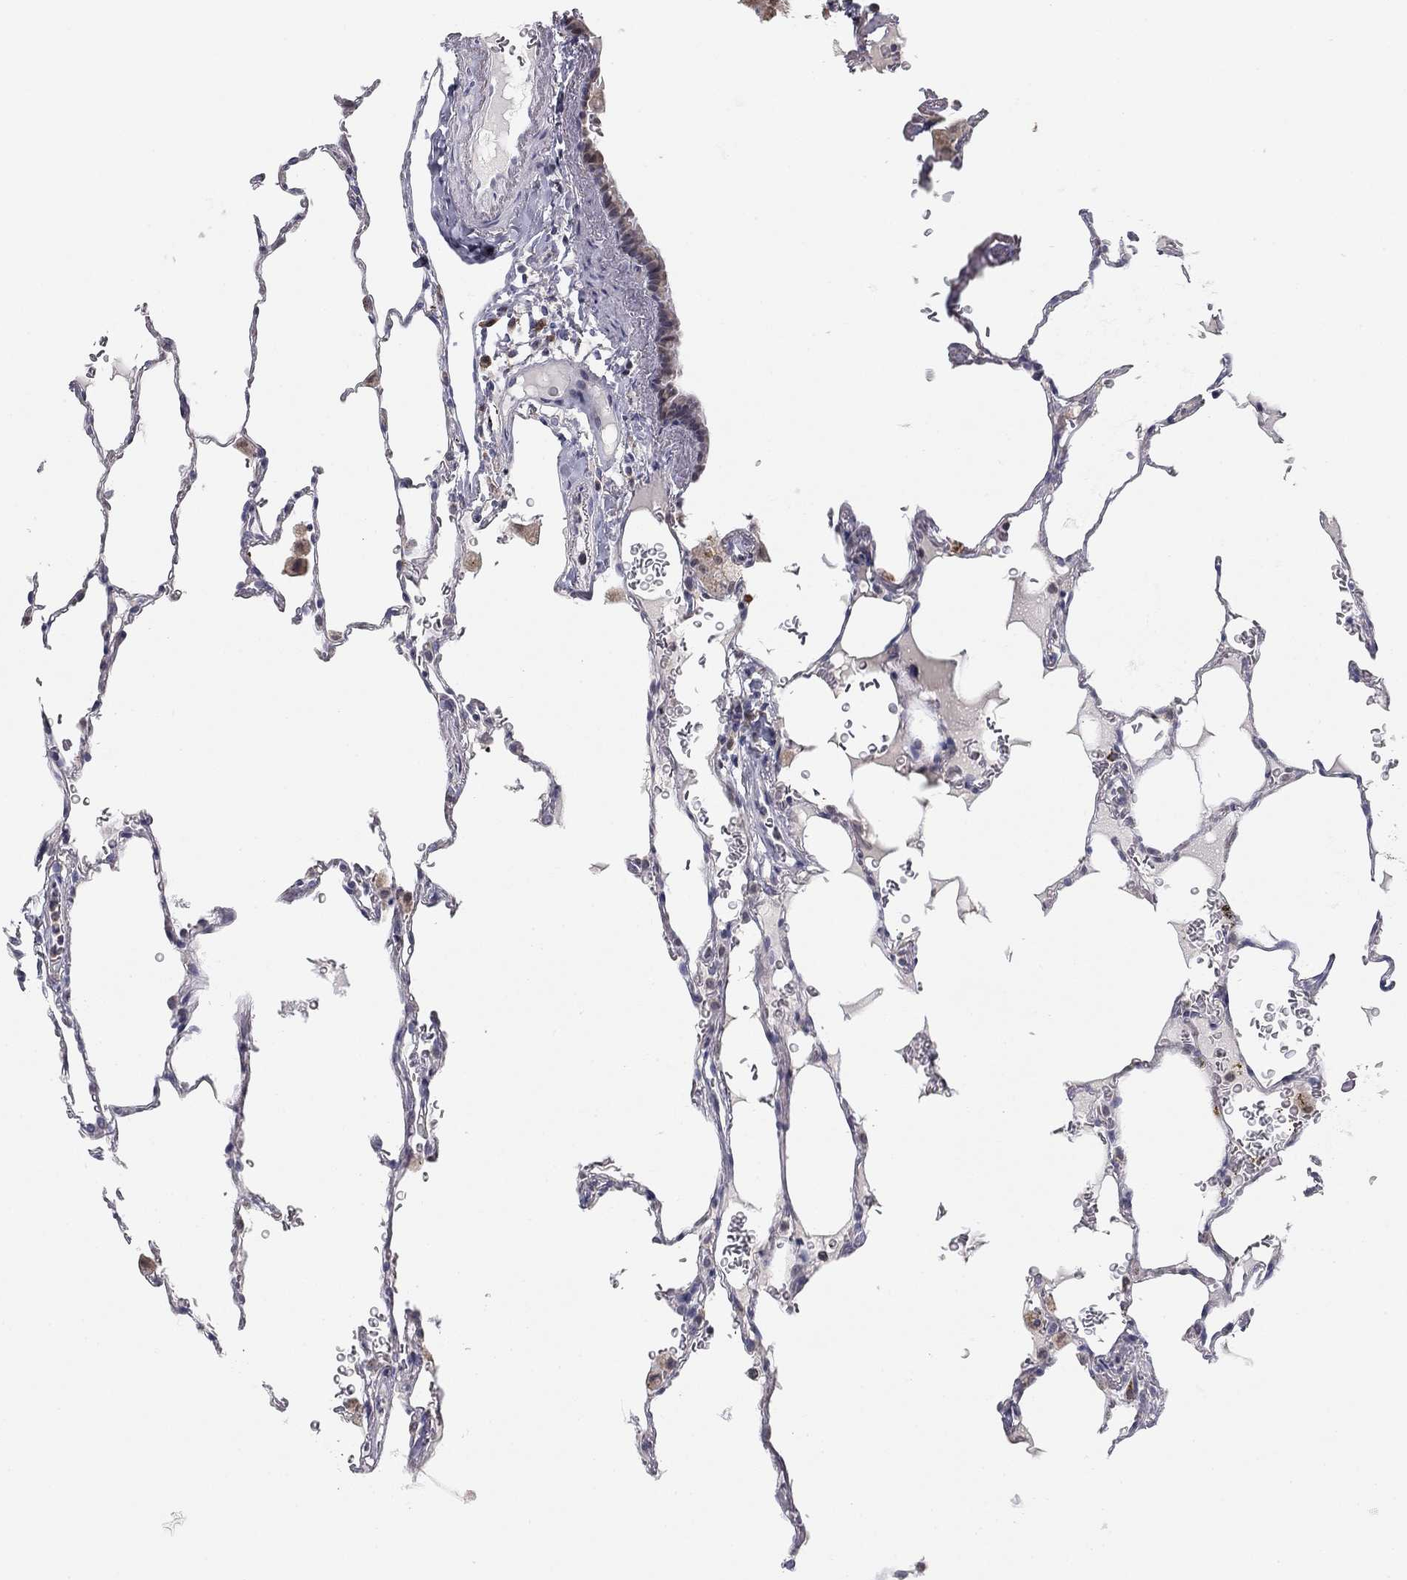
{"staining": {"intensity": "negative", "quantity": "none", "location": "none"}, "tissue": "lung", "cell_type": "Alveolar cells", "image_type": "normal", "snomed": [{"axis": "morphology", "description": "Normal tissue, NOS"}, {"axis": "morphology", "description": "Adenocarcinoma, metastatic, NOS"}, {"axis": "topography", "description": "Lung"}], "caption": "High magnification brightfield microscopy of normal lung stained with DAB (3,3'-diaminobenzidine) (brown) and counterstained with hematoxylin (blue): alveolar cells show no significant positivity. (DAB (3,3'-diaminobenzidine) immunohistochemistry, high magnification).", "gene": "SLC2A9", "patient": {"sex": "male", "age": 45}}